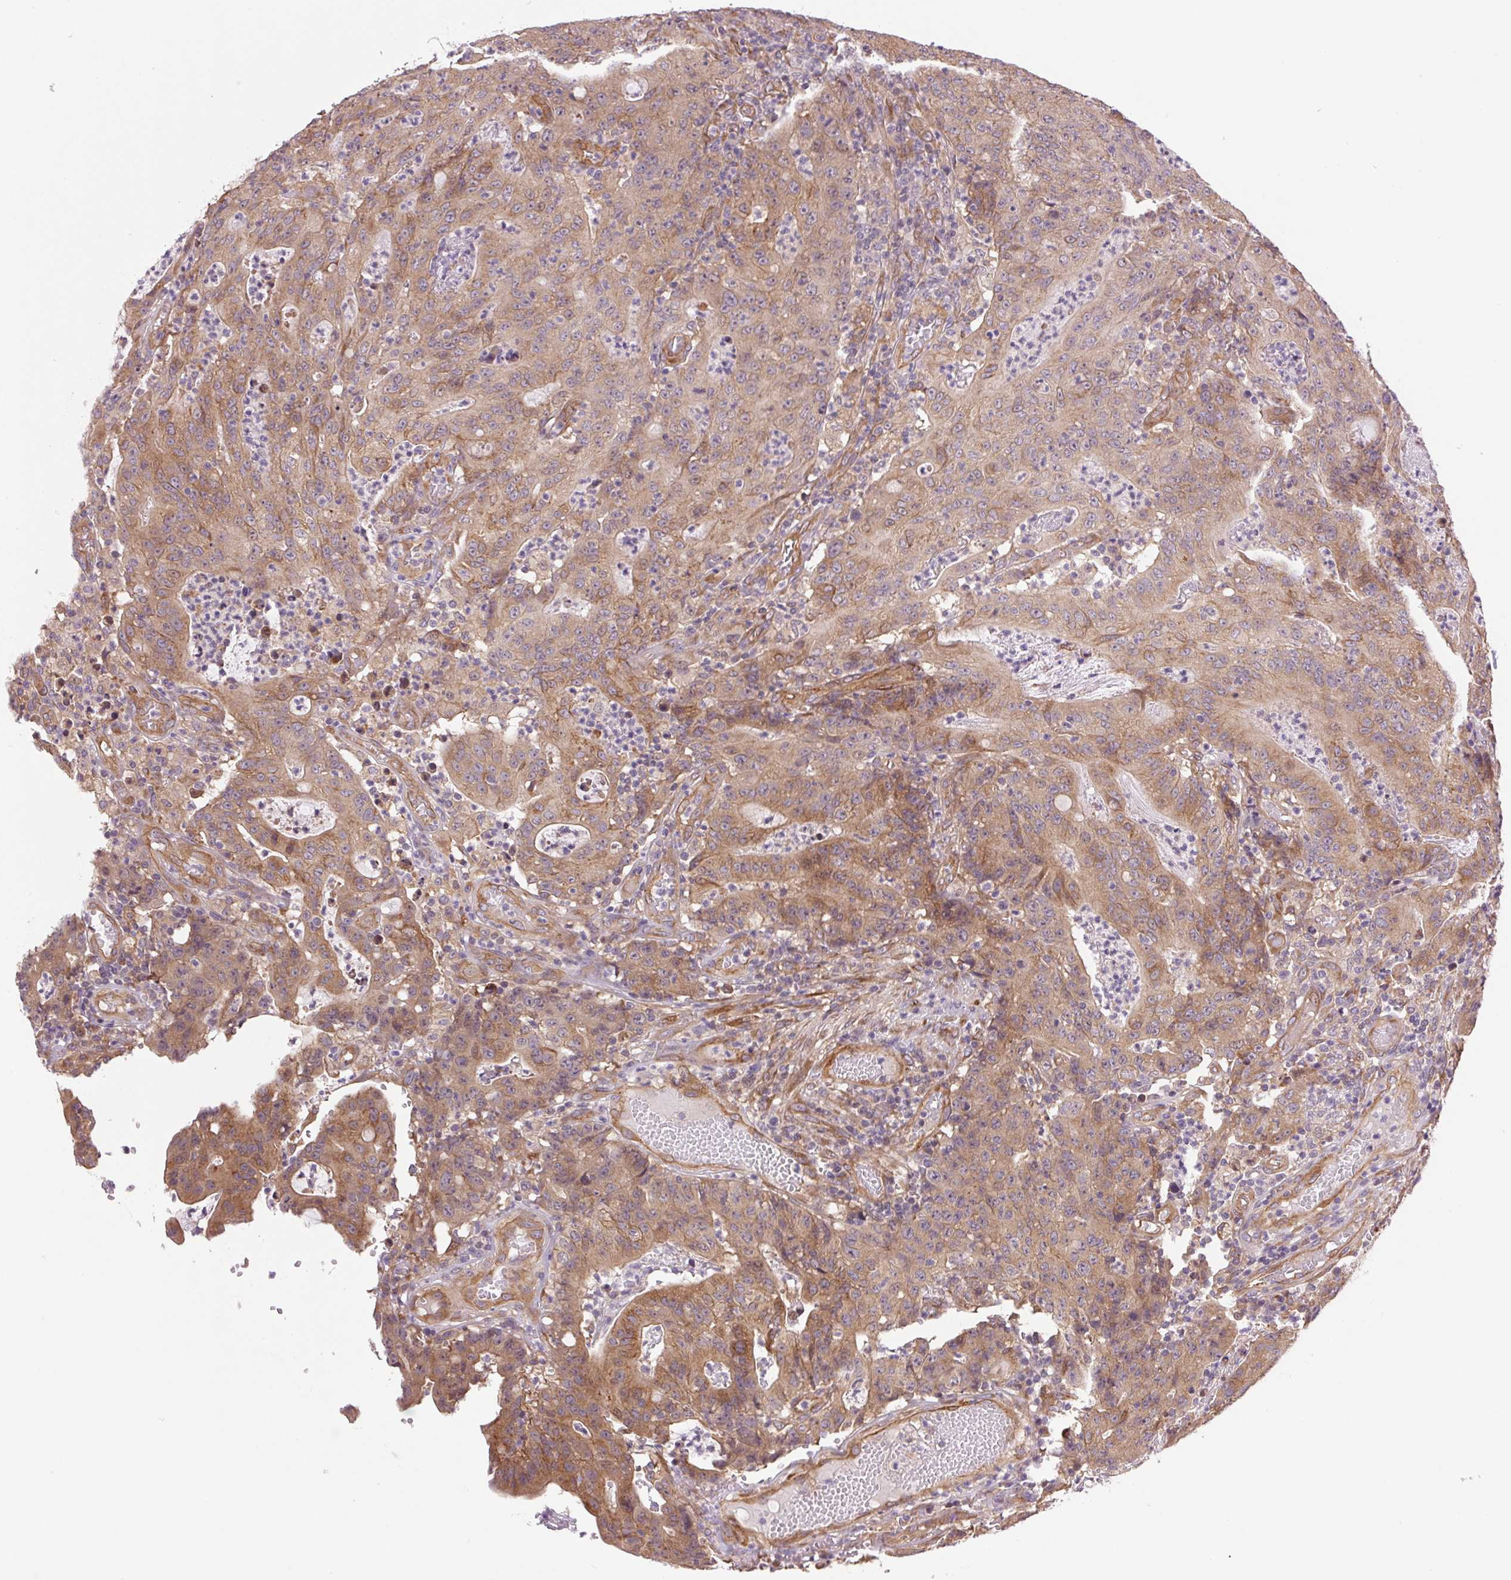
{"staining": {"intensity": "moderate", "quantity": ">75%", "location": "cytoplasmic/membranous"}, "tissue": "colorectal cancer", "cell_type": "Tumor cells", "image_type": "cancer", "snomed": [{"axis": "morphology", "description": "Adenocarcinoma, NOS"}, {"axis": "topography", "description": "Colon"}], "caption": "Human adenocarcinoma (colorectal) stained with a protein marker demonstrates moderate staining in tumor cells.", "gene": "SEPTIN10", "patient": {"sex": "male", "age": 83}}